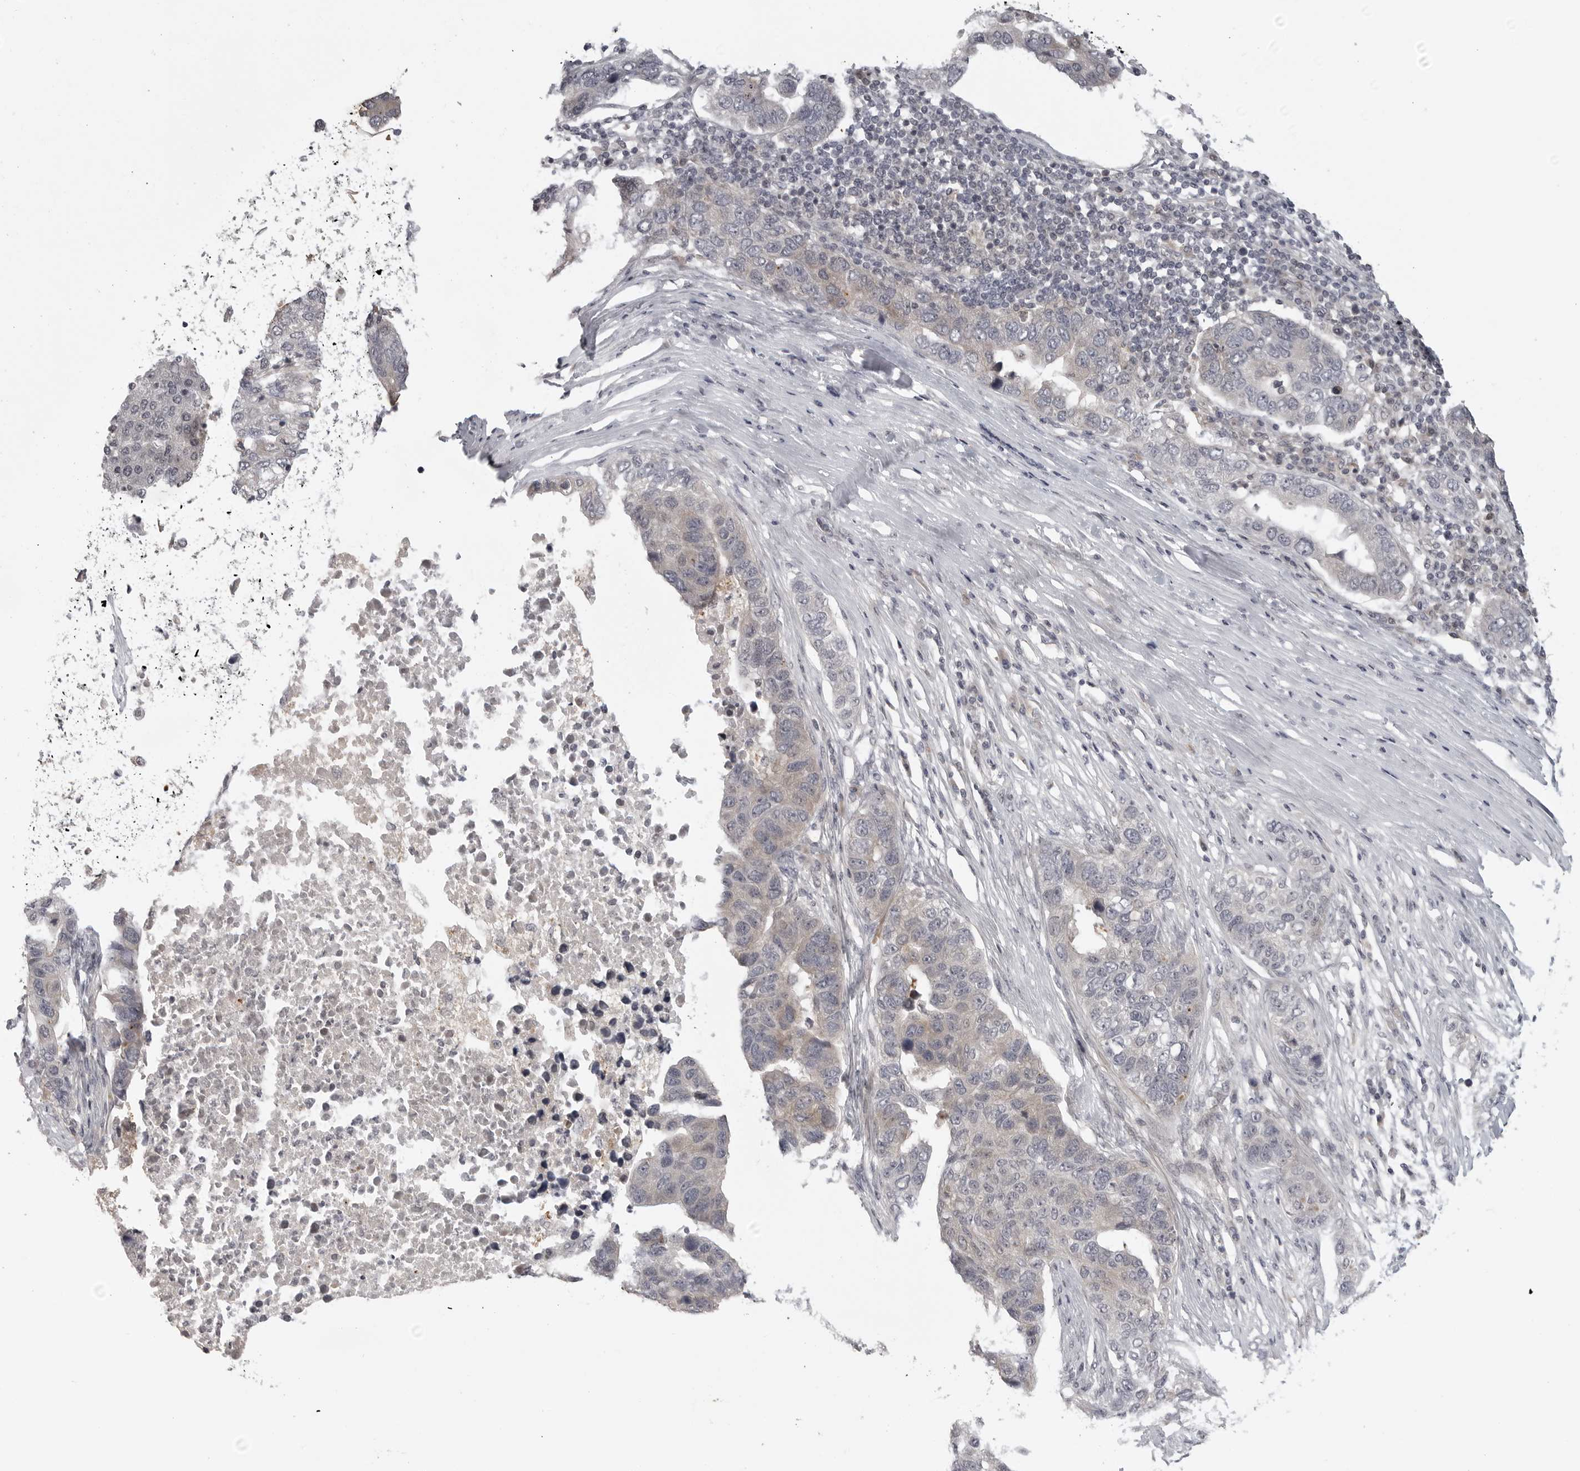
{"staining": {"intensity": "weak", "quantity": "<25%", "location": "cytoplasmic/membranous"}, "tissue": "pancreatic cancer", "cell_type": "Tumor cells", "image_type": "cancer", "snomed": [{"axis": "morphology", "description": "Adenocarcinoma, NOS"}, {"axis": "topography", "description": "Pancreas"}], "caption": "DAB immunohistochemical staining of human pancreatic adenocarcinoma reveals no significant staining in tumor cells.", "gene": "CD300LD", "patient": {"sex": "female", "age": 61}}